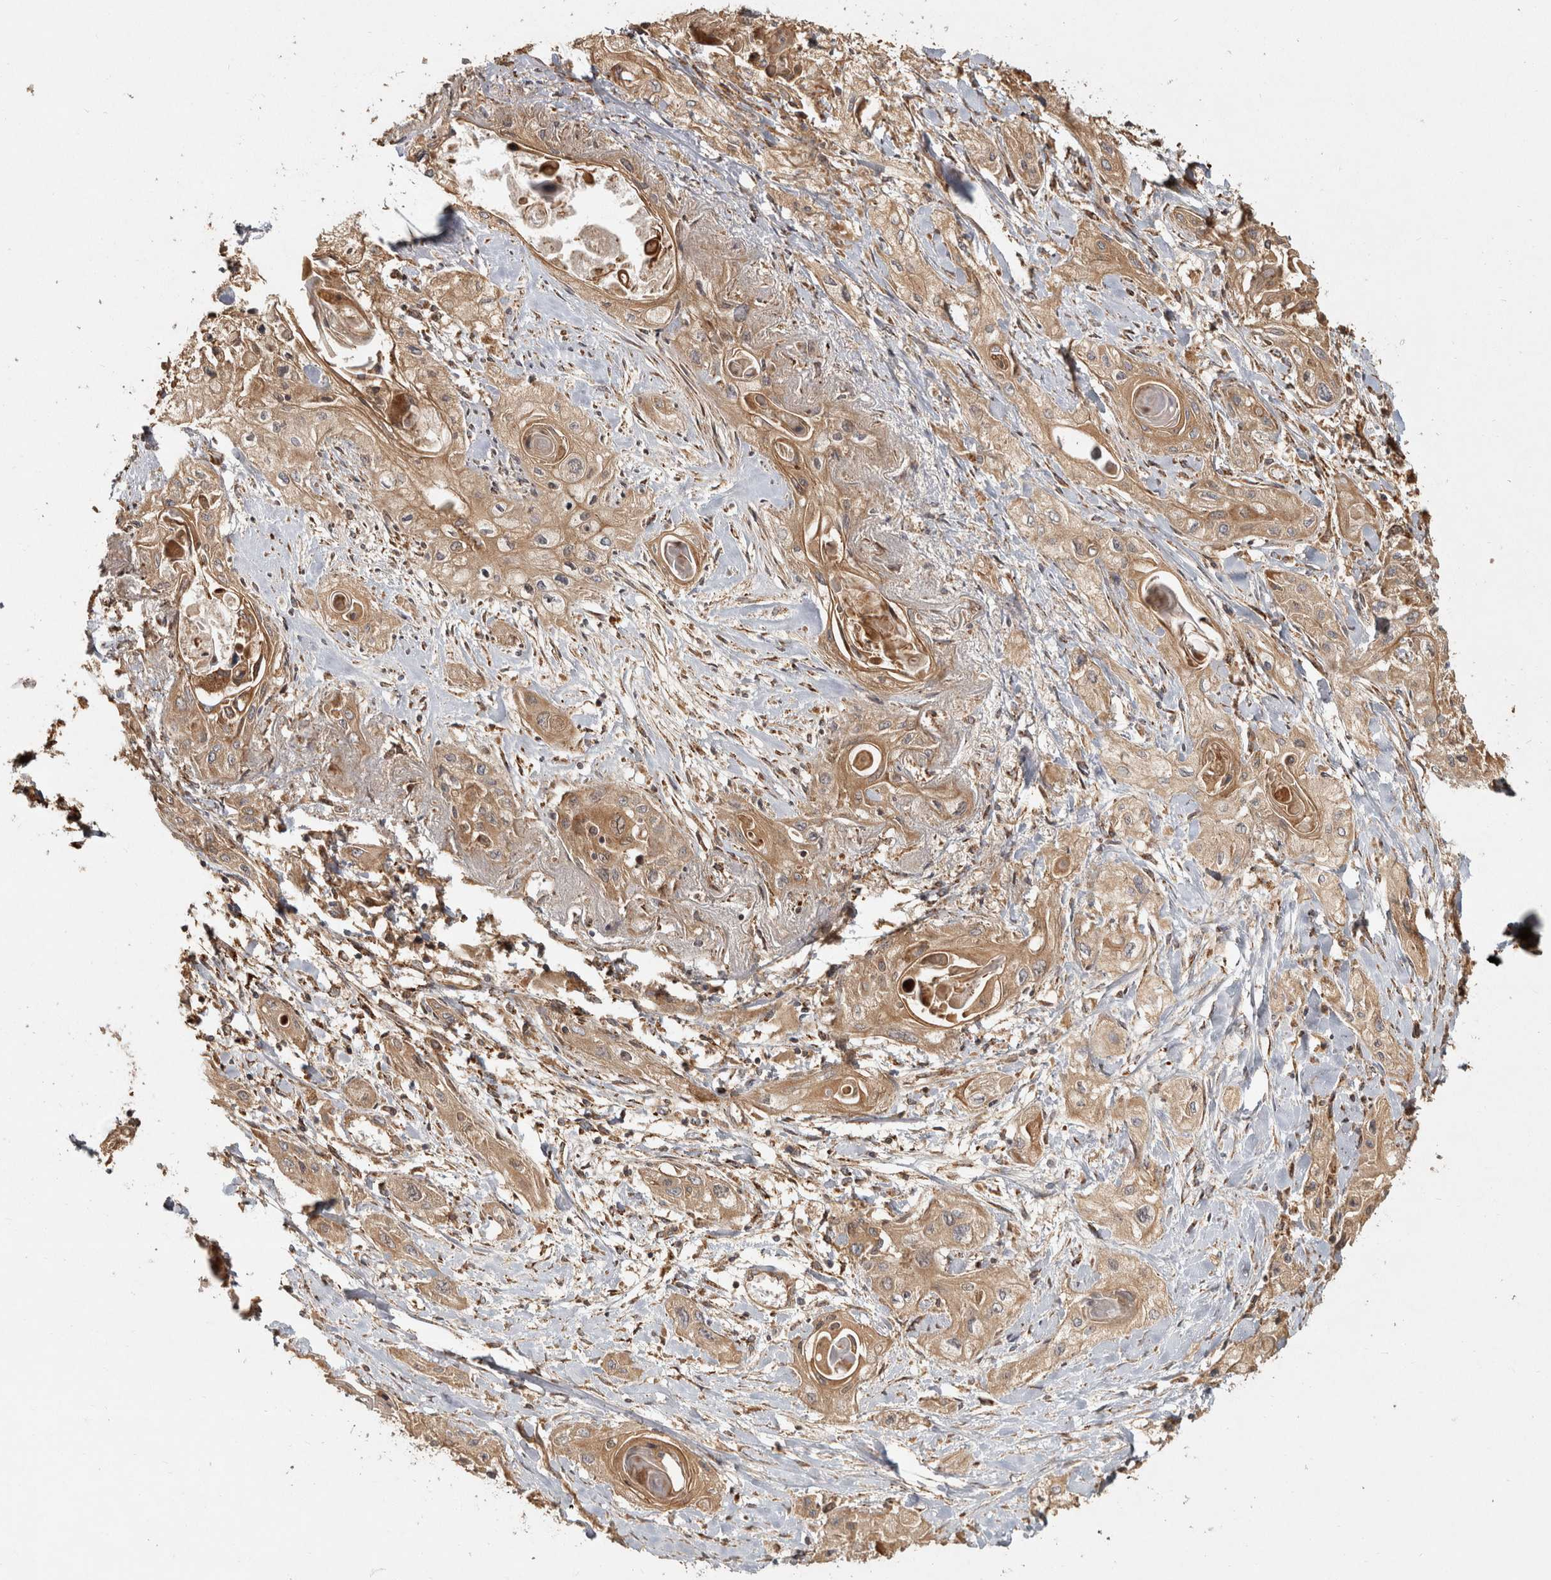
{"staining": {"intensity": "moderate", "quantity": ">75%", "location": "cytoplasmic/membranous"}, "tissue": "lung cancer", "cell_type": "Tumor cells", "image_type": "cancer", "snomed": [{"axis": "morphology", "description": "Squamous cell carcinoma, NOS"}, {"axis": "topography", "description": "Lung"}], "caption": "Protein staining by IHC shows moderate cytoplasmic/membranous expression in approximately >75% of tumor cells in lung cancer (squamous cell carcinoma).", "gene": "CAMSAP2", "patient": {"sex": "female", "age": 47}}